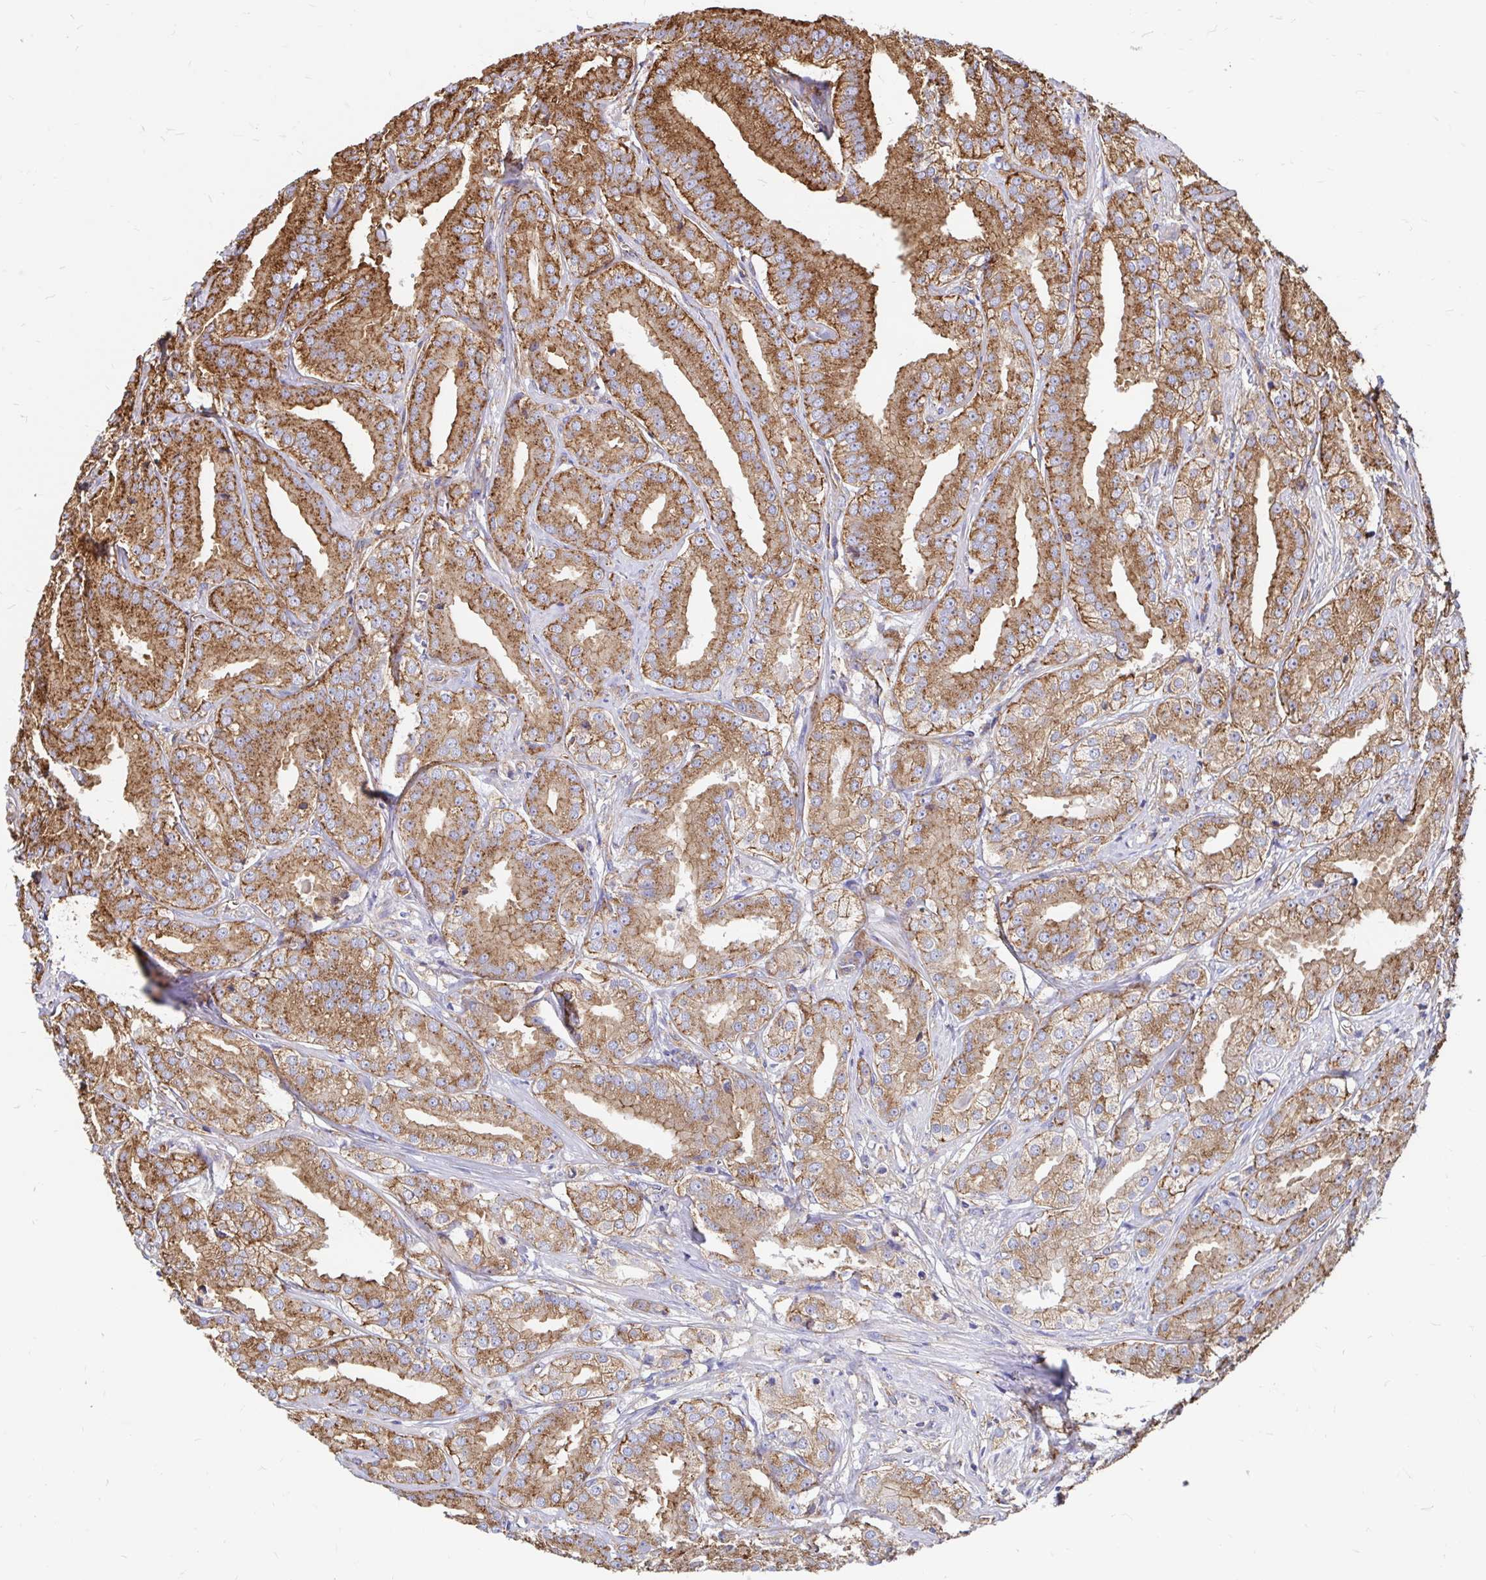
{"staining": {"intensity": "moderate", "quantity": ">75%", "location": "cytoplasmic/membranous"}, "tissue": "prostate cancer", "cell_type": "Tumor cells", "image_type": "cancer", "snomed": [{"axis": "morphology", "description": "Adenocarcinoma, High grade"}, {"axis": "topography", "description": "Prostate"}], "caption": "Immunohistochemical staining of human high-grade adenocarcinoma (prostate) demonstrates medium levels of moderate cytoplasmic/membranous positivity in approximately >75% of tumor cells.", "gene": "CLTC", "patient": {"sex": "male", "age": 64}}